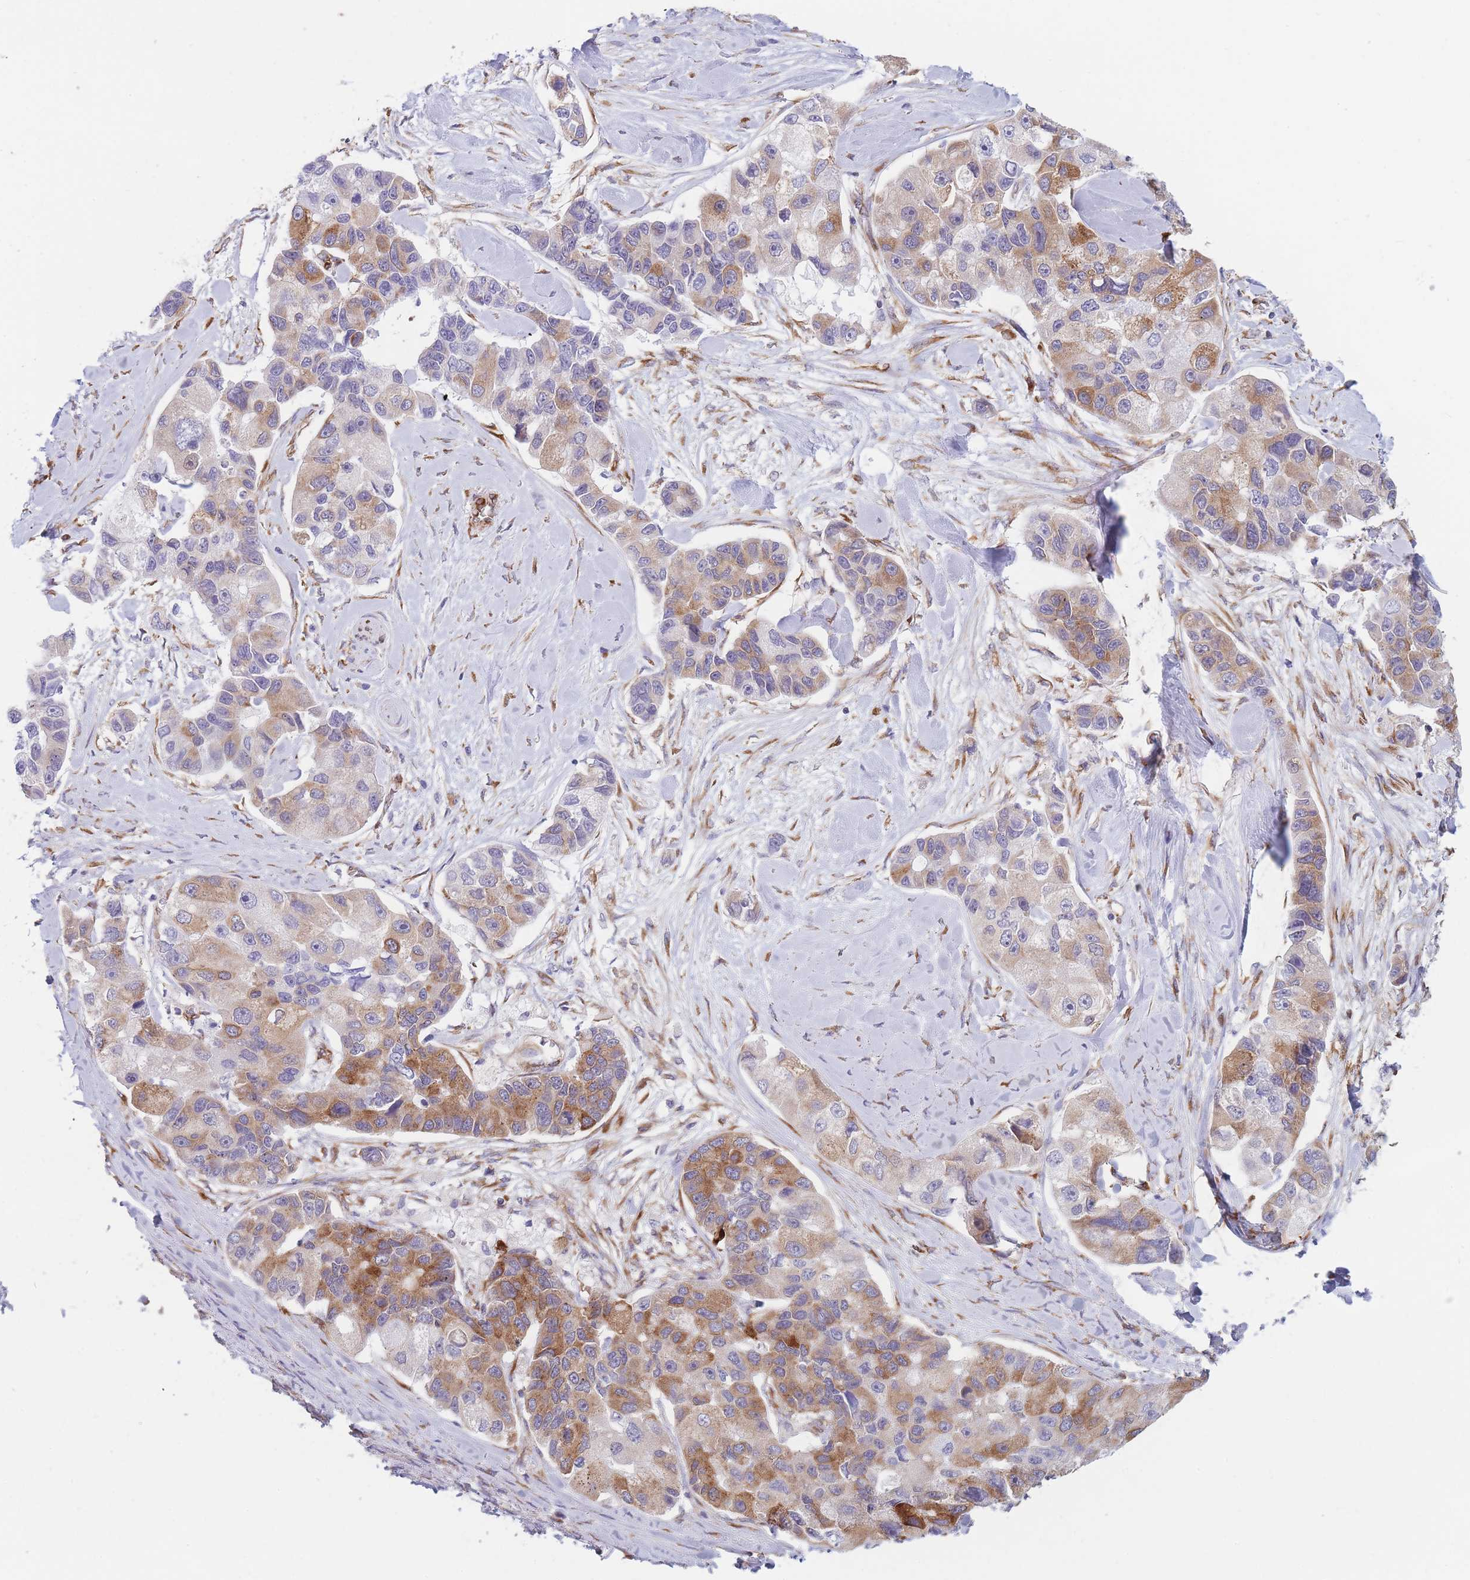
{"staining": {"intensity": "moderate", "quantity": "25%-75%", "location": "cytoplasmic/membranous"}, "tissue": "lung cancer", "cell_type": "Tumor cells", "image_type": "cancer", "snomed": [{"axis": "morphology", "description": "Adenocarcinoma, NOS"}, {"axis": "topography", "description": "Lung"}], "caption": "An image showing moderate cytoplasmic/membranous expression in about 25%-75% of tumor cells in lung cancer (adenocarcinoma), as visualized by brown immunohistochemical staining.", "gene": "AK9", "patient": {"sex": "female", "age": 54}}